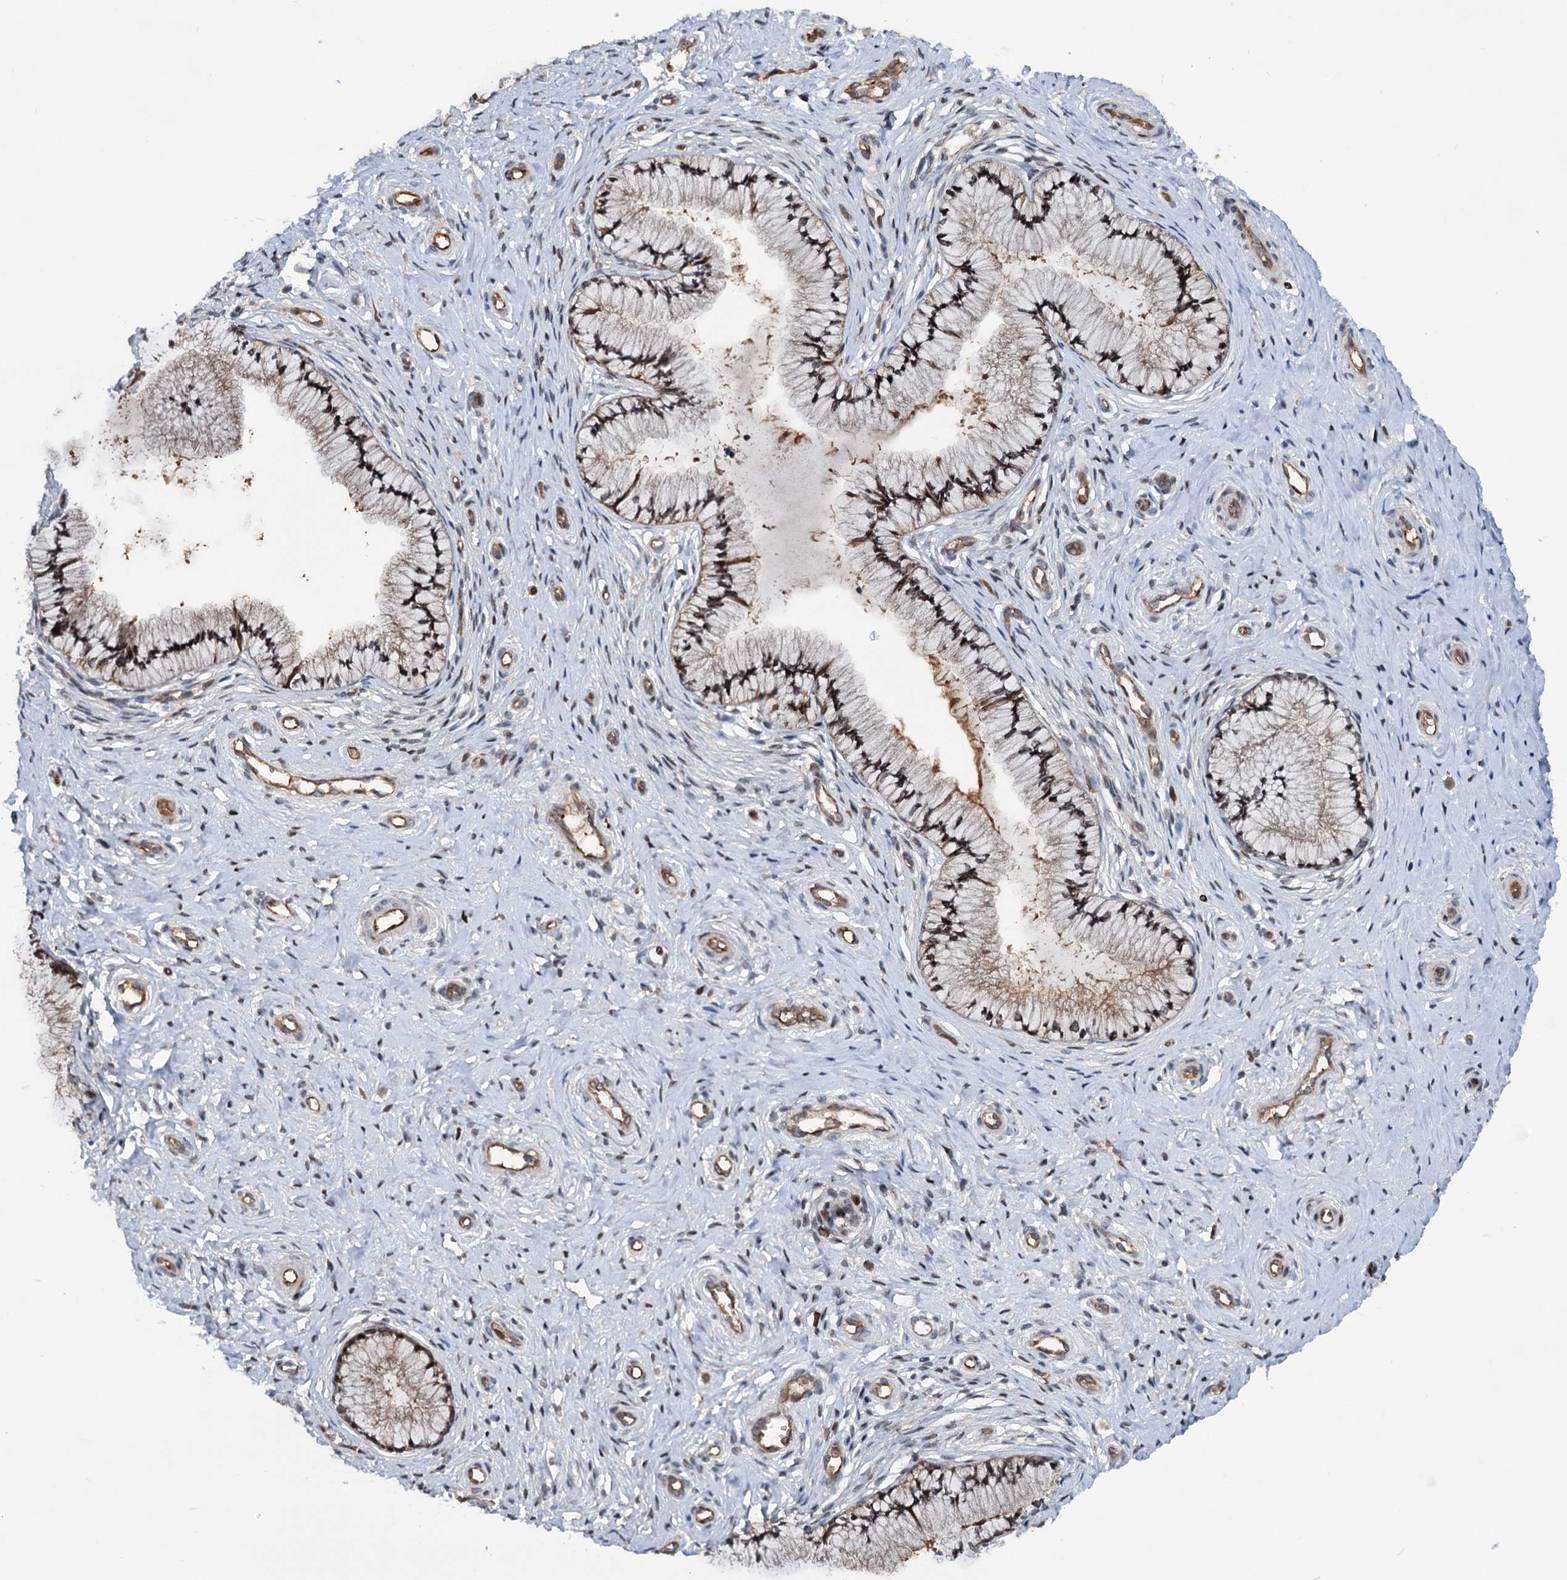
{"staining": {"intensity": "moderate", "quantity": "25%-75%", "location": "cytoplasmic/membranous"}, "tissue": "cervix", "cell_type": "Glandular cells", "image_type": "normal", "snomed": [{"axis": "morphology", "description": "Normal tissue, NOS"}, {"axis": "topography", "description": "Cervix"}], "caption": "Glandular cells reveal moderate cytoplasmic/membranous expression in approximately 25%-75% of cells in normal cervix.", "gene": "NCAPD2", "patient": {"sex": "female", "age": 36}}